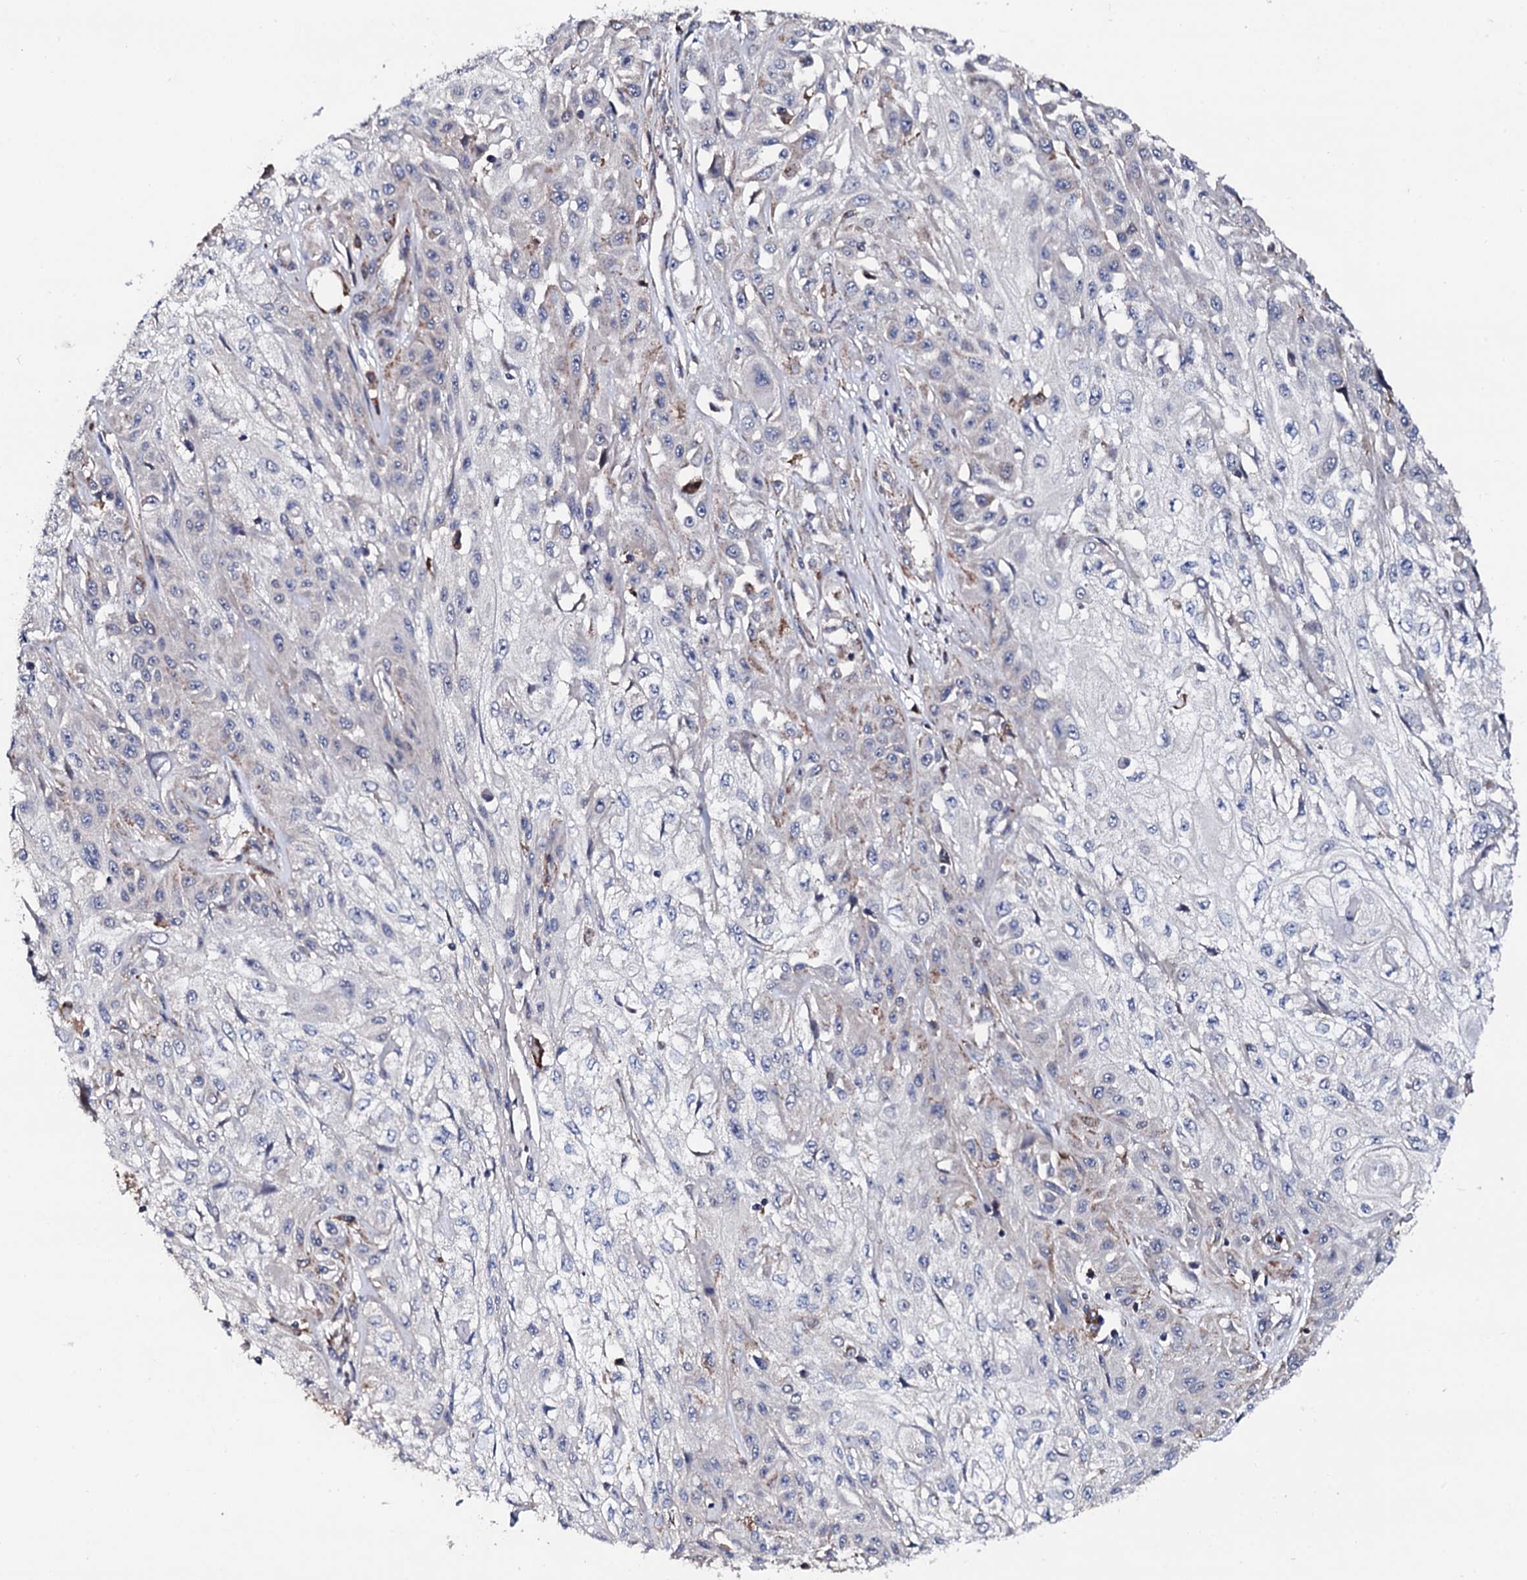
{"staining": {"intensity": "negative", "quantity": "none", "location": "none"}, "tissue": "skin cancer", "cell_type": "Tumor cells", "image_type": "cancer", "snomed": [{"axis": "morphology", "description": "Squamous cell carcinoma, NOS"}, {"axis": "morphology", "description": "Squamous cell carcinoma, metastatic, NOS"}, {"axis": "topography", "description": "Skin"}, {"axis": "topography", "description": "Lymph node"}], "caption": "A histopathology image of skin cancer stained for a protein shows no brown staining in tumor cells.", "gene": "EDC3", "patient": {"sex": "male", "age": 75}}